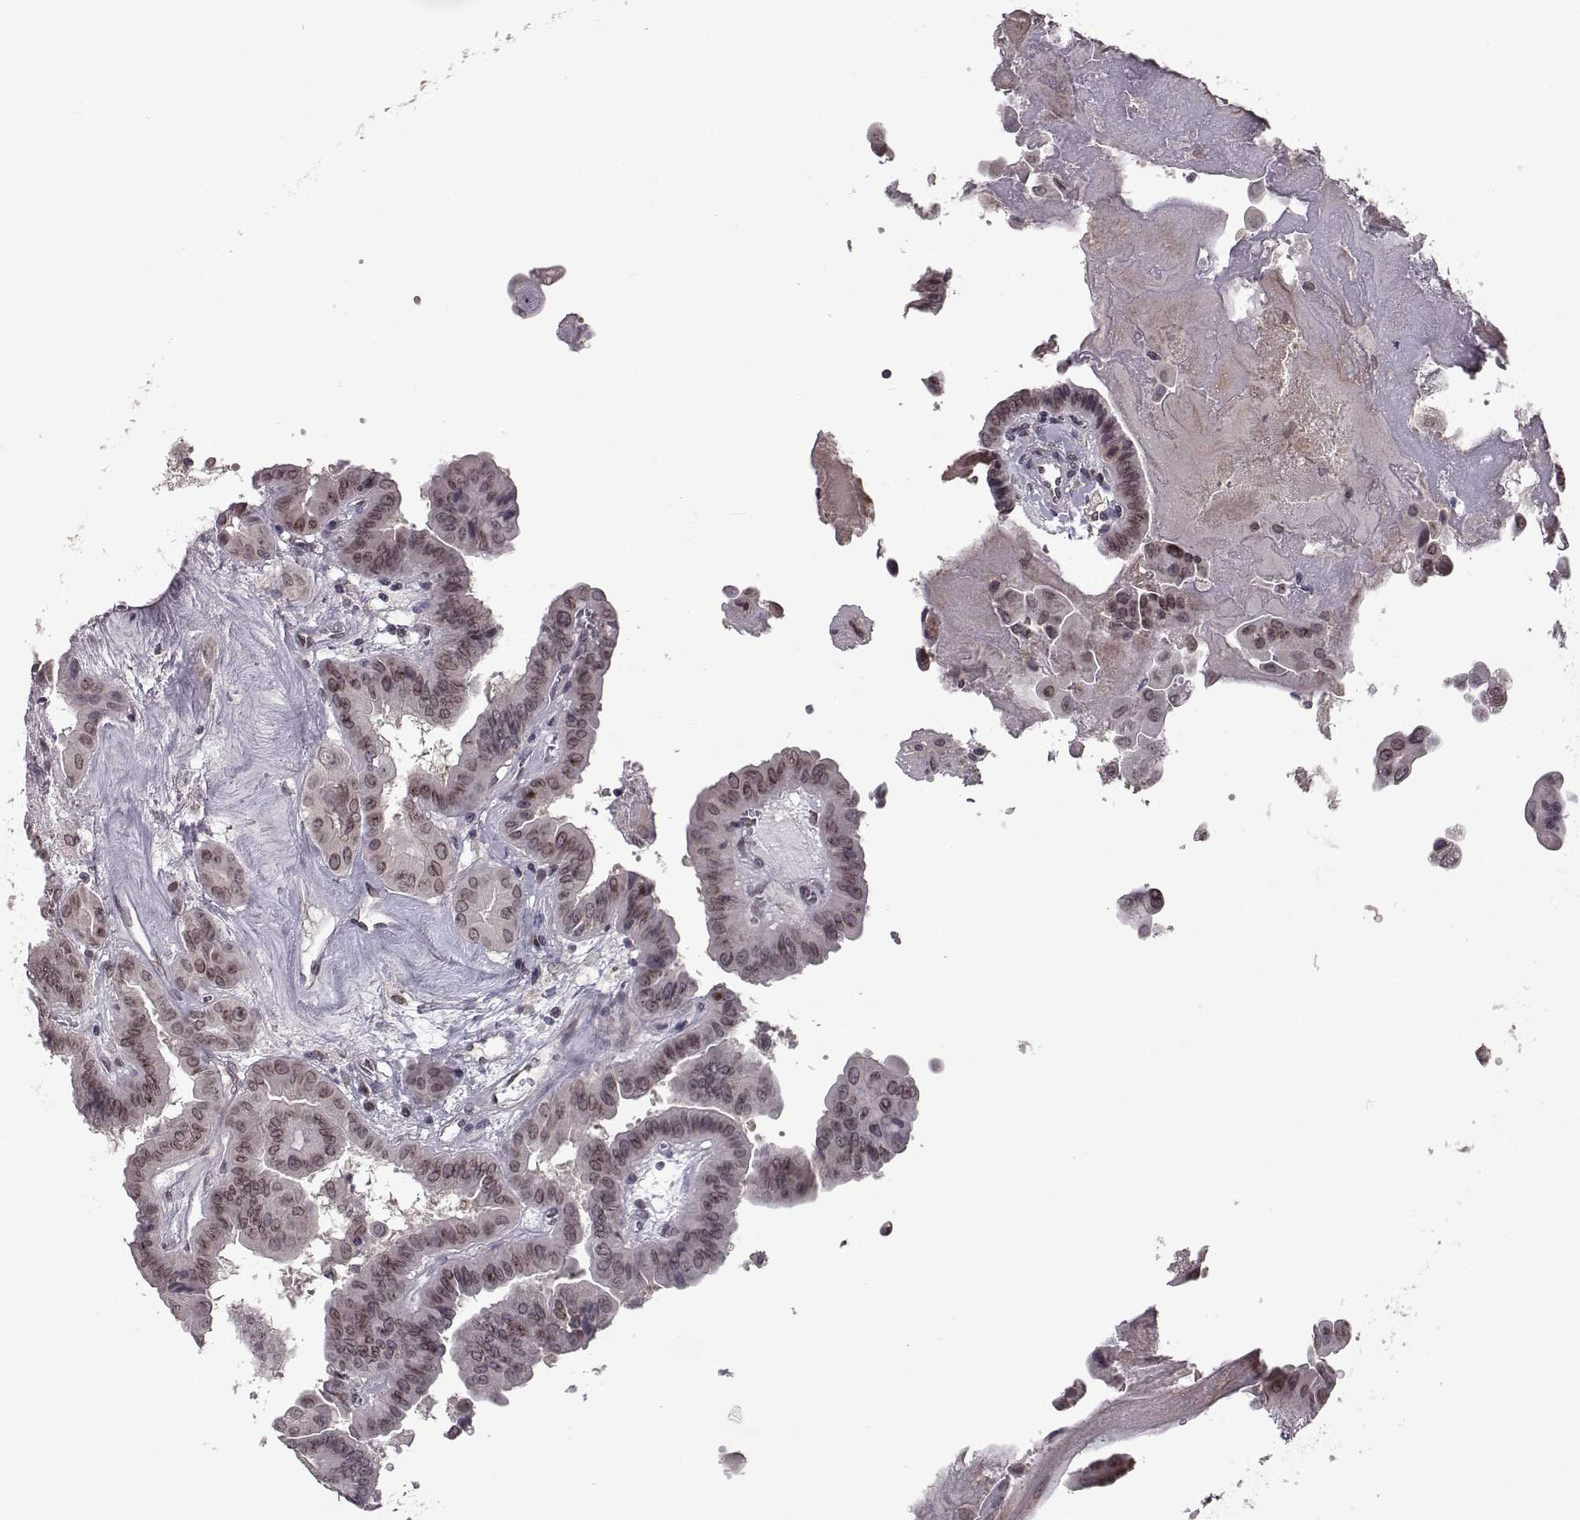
{"staining": {"intensity": "weak", "quantity": "25%-75%", "location": "cytoplasmic/membranous,nuclear"}, "tissue": "thyroid cancer", "cell_type": "Tumor cells", "image_type": "cancer", "snomed": [{"axis": "morphology", "description": "Papillary adenocarcinoma, NOS"}, {"axis": "topography", "description": "Thyroid gland"}], "caption": "A micrograph of thyroid papillary adenocarcinoma stained for a protein shows weak cytoplasmic/membranous and nuclear brown staining in tumor cells.", "gene": "NUP37", "patient": {"sex": "female", "age": 37}}